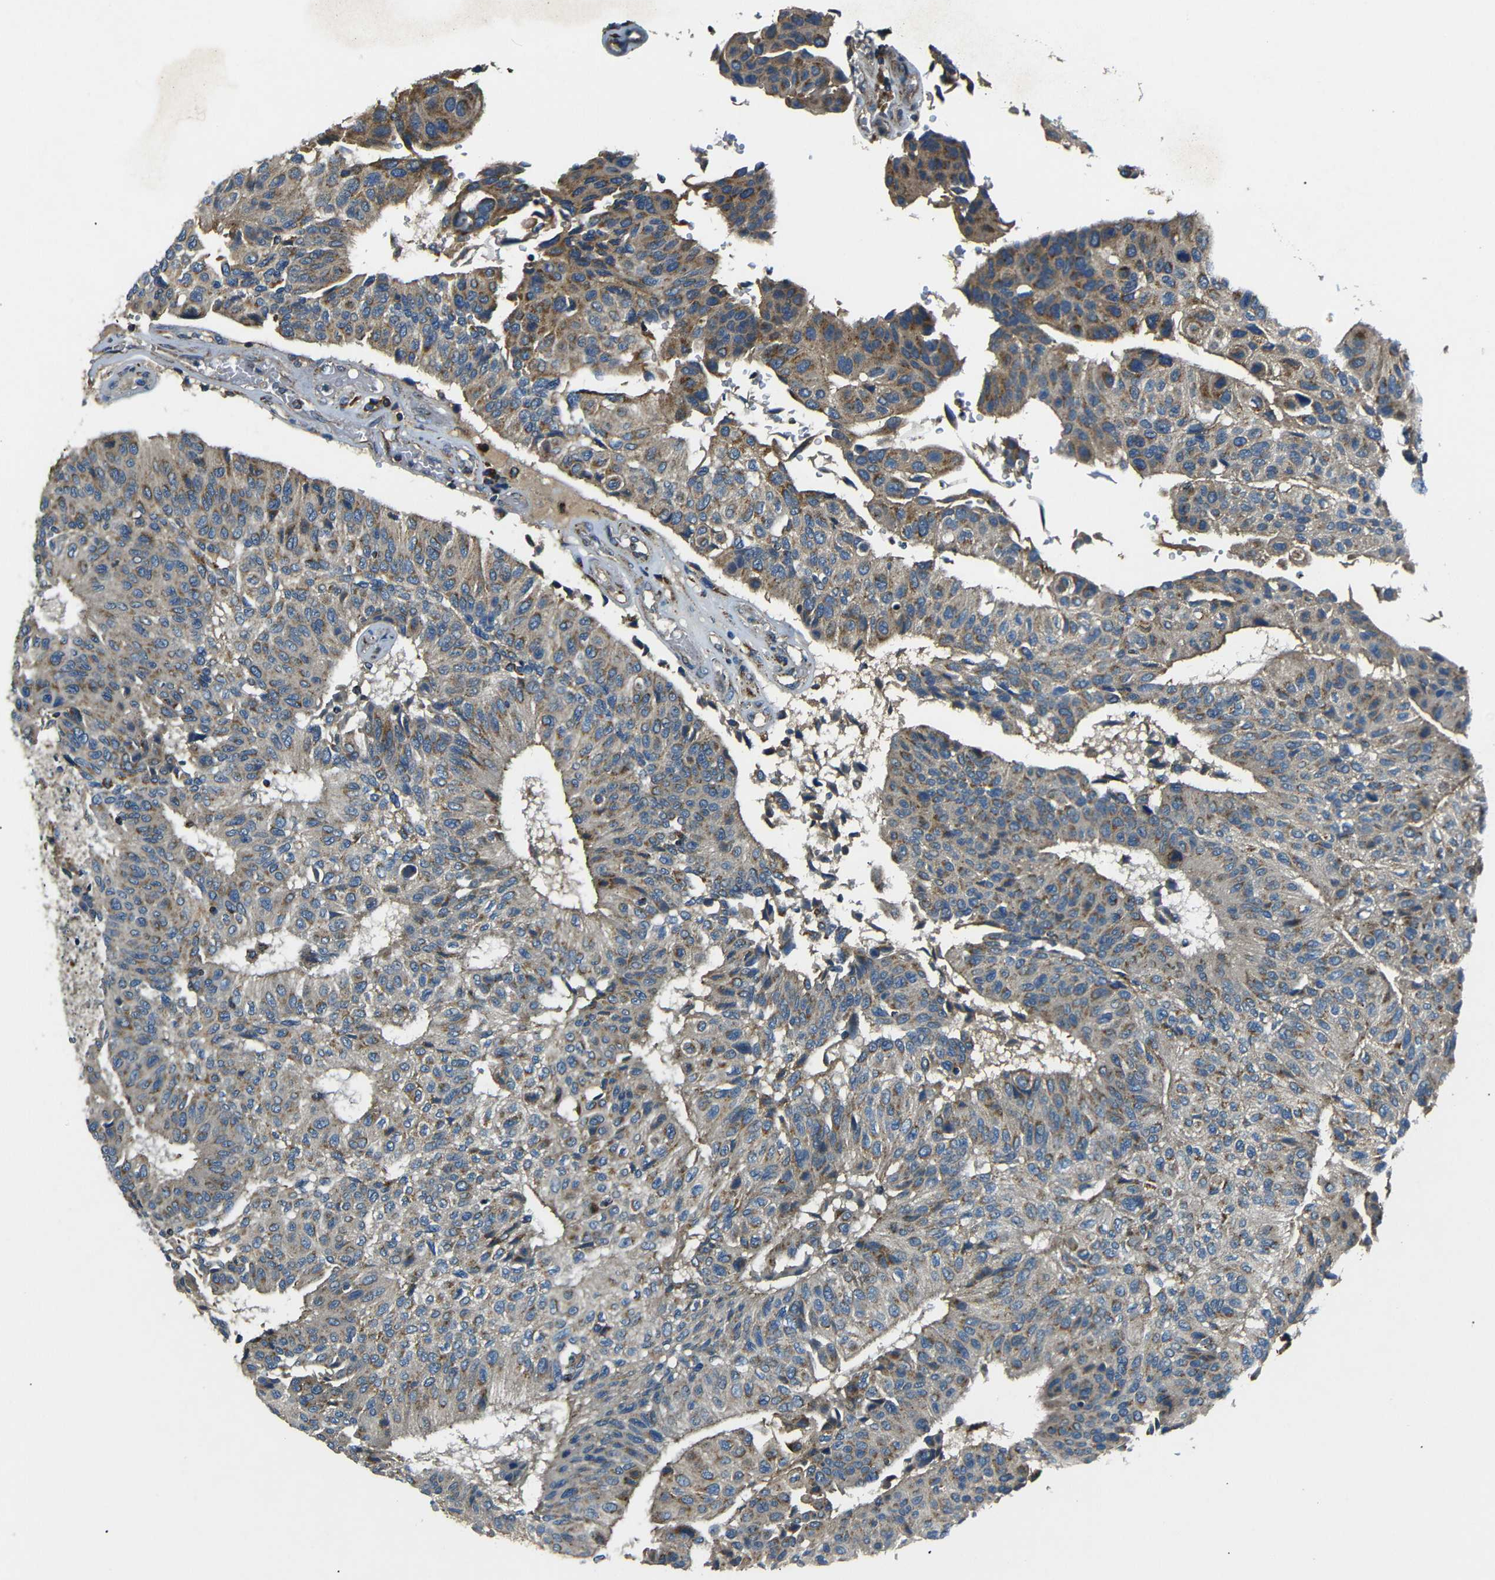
{"staining": {"intensity": "moderate", "quantity": ">75%", "location": "cytoplasmic/membranous"}, "tissue": "urothelial cancer", "cell_type": "Tumor cells", "image_type": "cancer", "snomed": [{"axis": "morphology", "description": "Urothelial carcinoma, High grade"}, {"axis": "topography", "description": "Urinary bladder"}], "caption": "Urothelial carcinoma (high-grade) stained with a brown dye shows moderate cytoplasmic/membranous positive staining in about >75% of tumor cells.", "gene": "NETO2", "patient": {"sex": "male", "age": 66}}